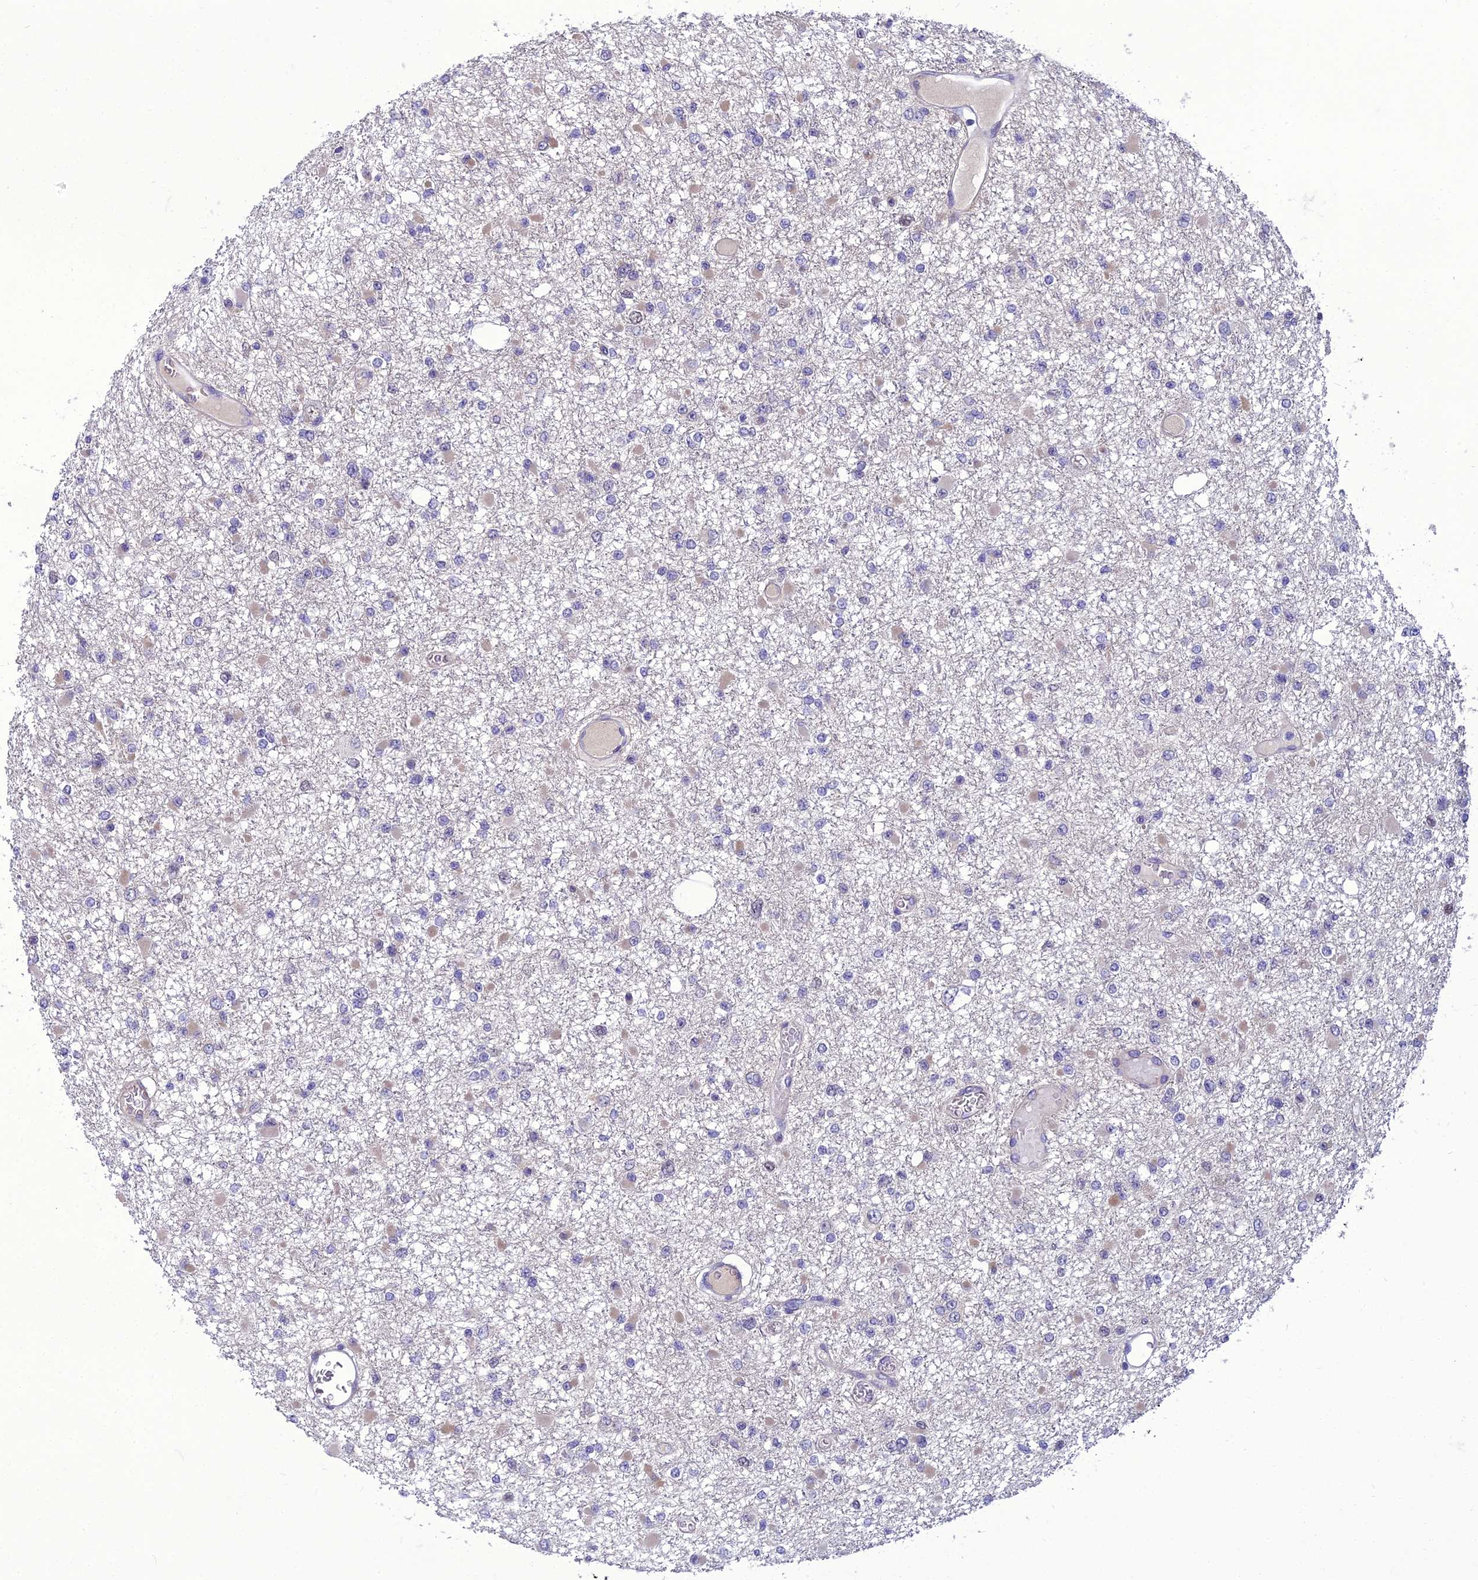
{"staining": {"intensity": "negative", "quantity": "none", "location": "none"}, "tissue": "glioma", "cell_type": "Tumor cells", "image_type": "cancer", "snomed": [{"axis": "morphology", "description": "Glioma, malignant, Low grade"}, {"axis": "topography", "description": "Brain"}], "caption": "High magnification brightfield microscopy of malignant glioma (low-grade) stained with DAB (3,3'-diaminobenzidine) (brown) and counterstained with hematoxylin (blue): tumor cells show no significant staining.", "gene": "GAB4", "patient": {"sex": "female", "age": 22}}